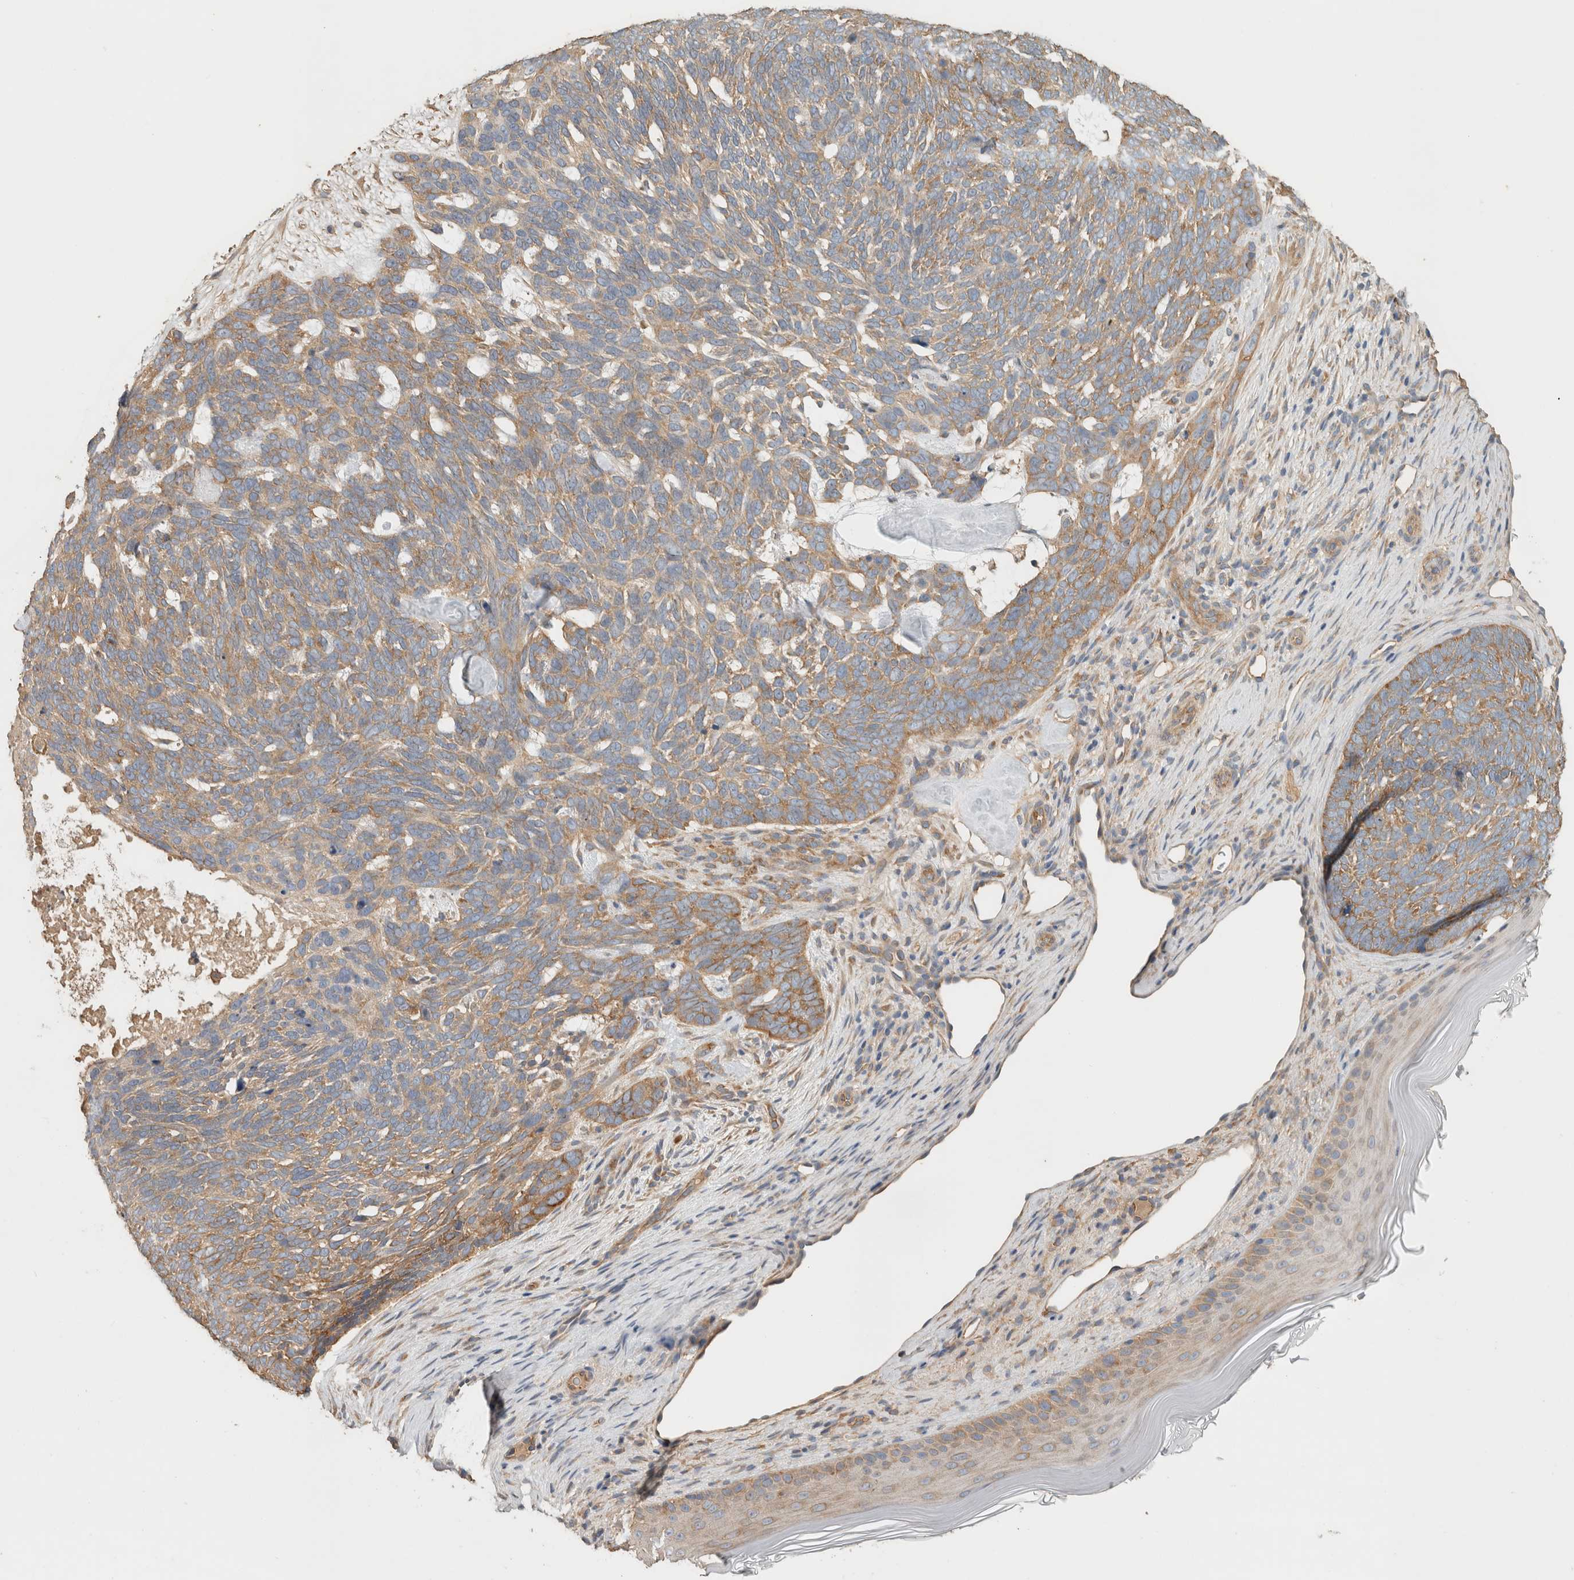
{"staining": {"intensity": "moderate", "quantity": ">75%", "location": "cytoplasmic/membranous"}, "tissue": "skin cancer", "cell_type": "Tumor cells", "image_type": "cancer", "snomed": [{"axis": "morphology", "description": "Basal cell carcinoma"}, {"axis": "topography", "description": "Skin"}], "caption": "High-magnification brightfield microscopy of skin cancer stained with DAB (brown) and counterstained with hematoxylin (blue). tumor cells exhibit moderate cytoplasmic/membranous staining is appreciated in approximately>75% of cells.", "gene": "EIF4G3", "patient": {"sex": "female", "age": 85}}